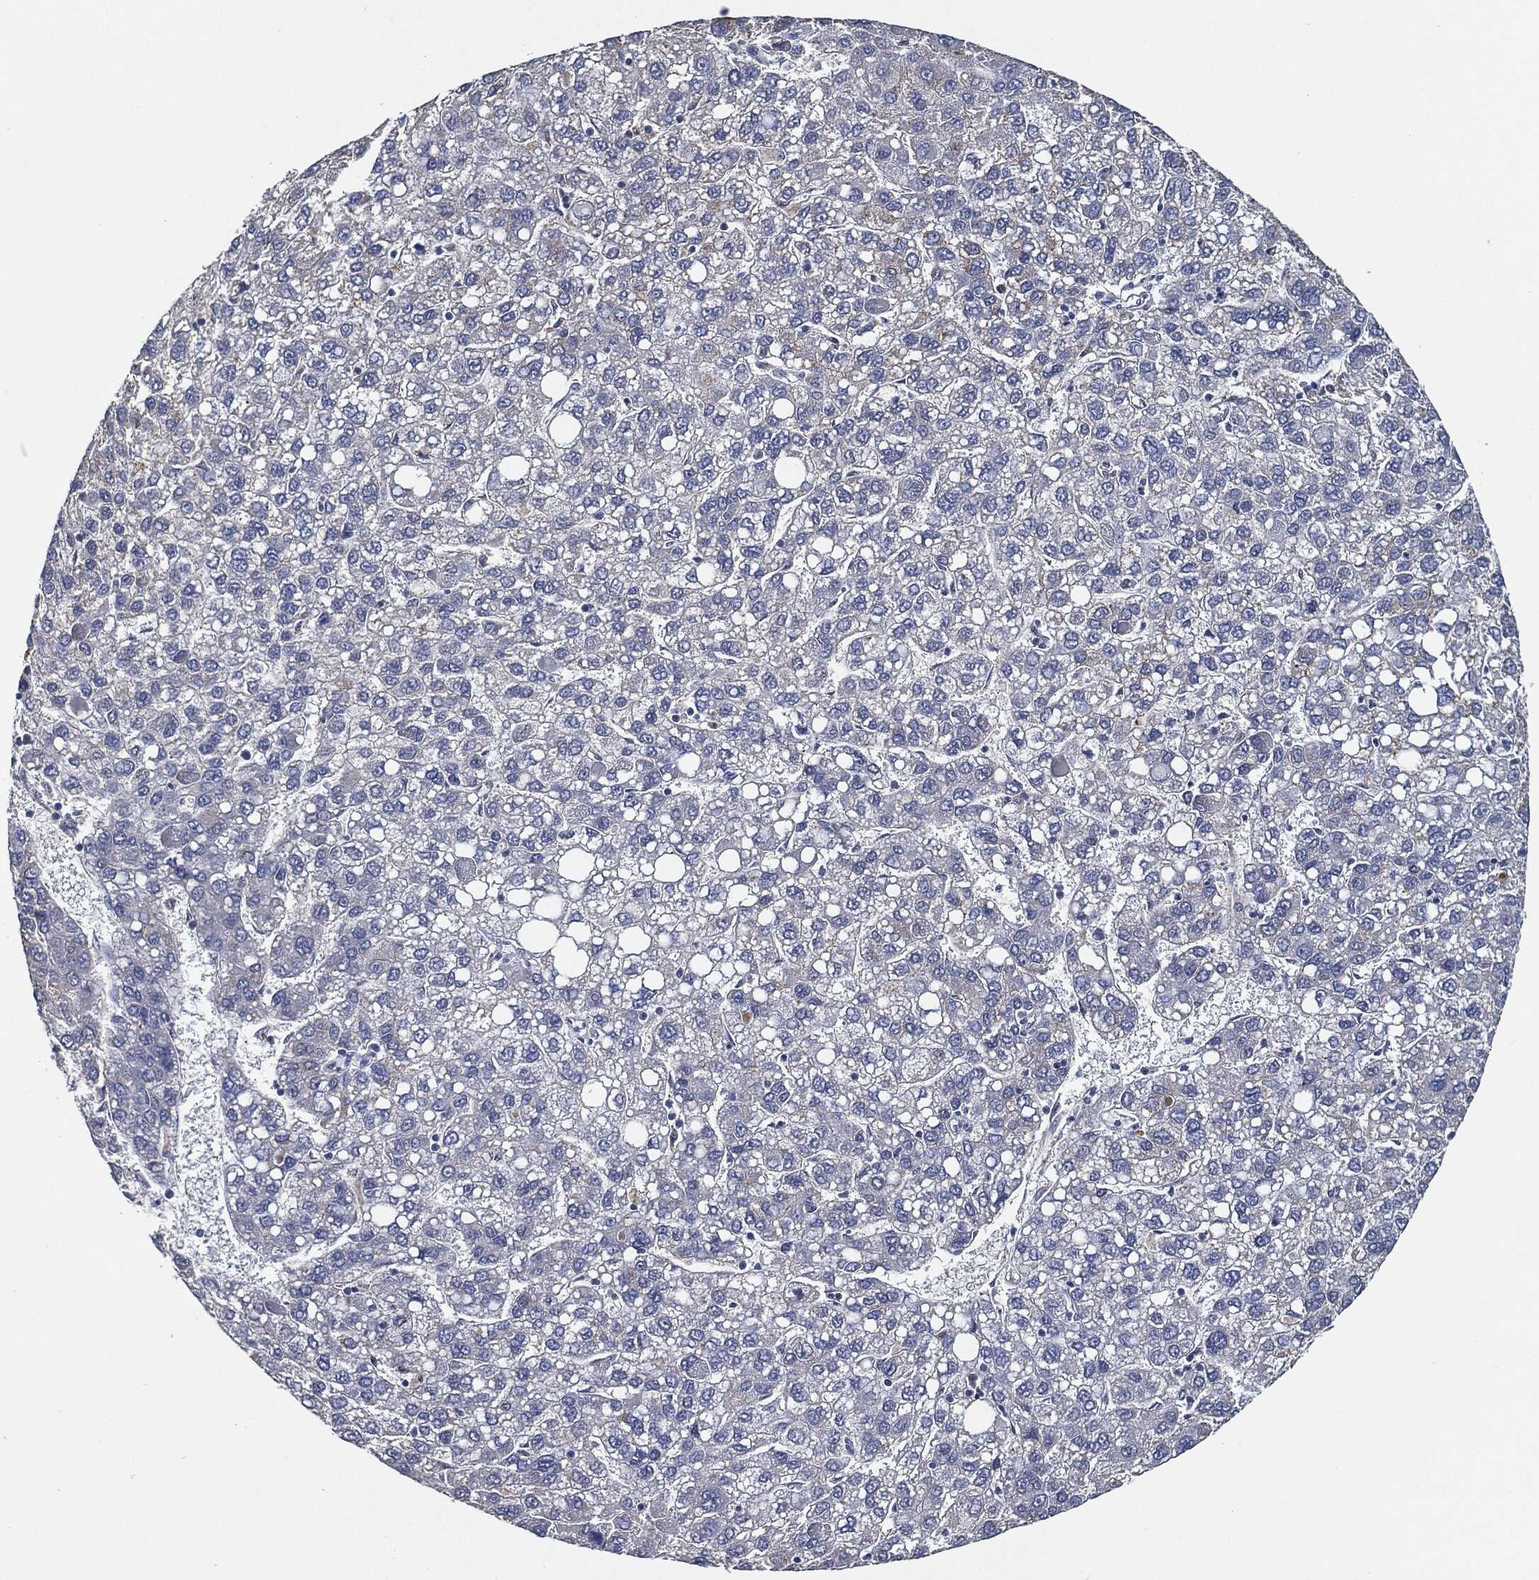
{"staining": {"intensity": "weak", "quantity": "<25%", "location": "cytoplasmic/membranous"}, "tissue": "liver cancer", "cell_type": "Tumor cells", "image_type": "cancer", "snomed": [{"axis": "morphology", "description": "Carcinoma, Hepatocellular, NOS"}, {"axis": "topography", "description": "Liver"}], "caption": "Tumor cells are negative for brown protein staining in liver hepatocellular carcinoma.", "gene": "SVIL", "patient": {"sex": "female", "age": 82}}